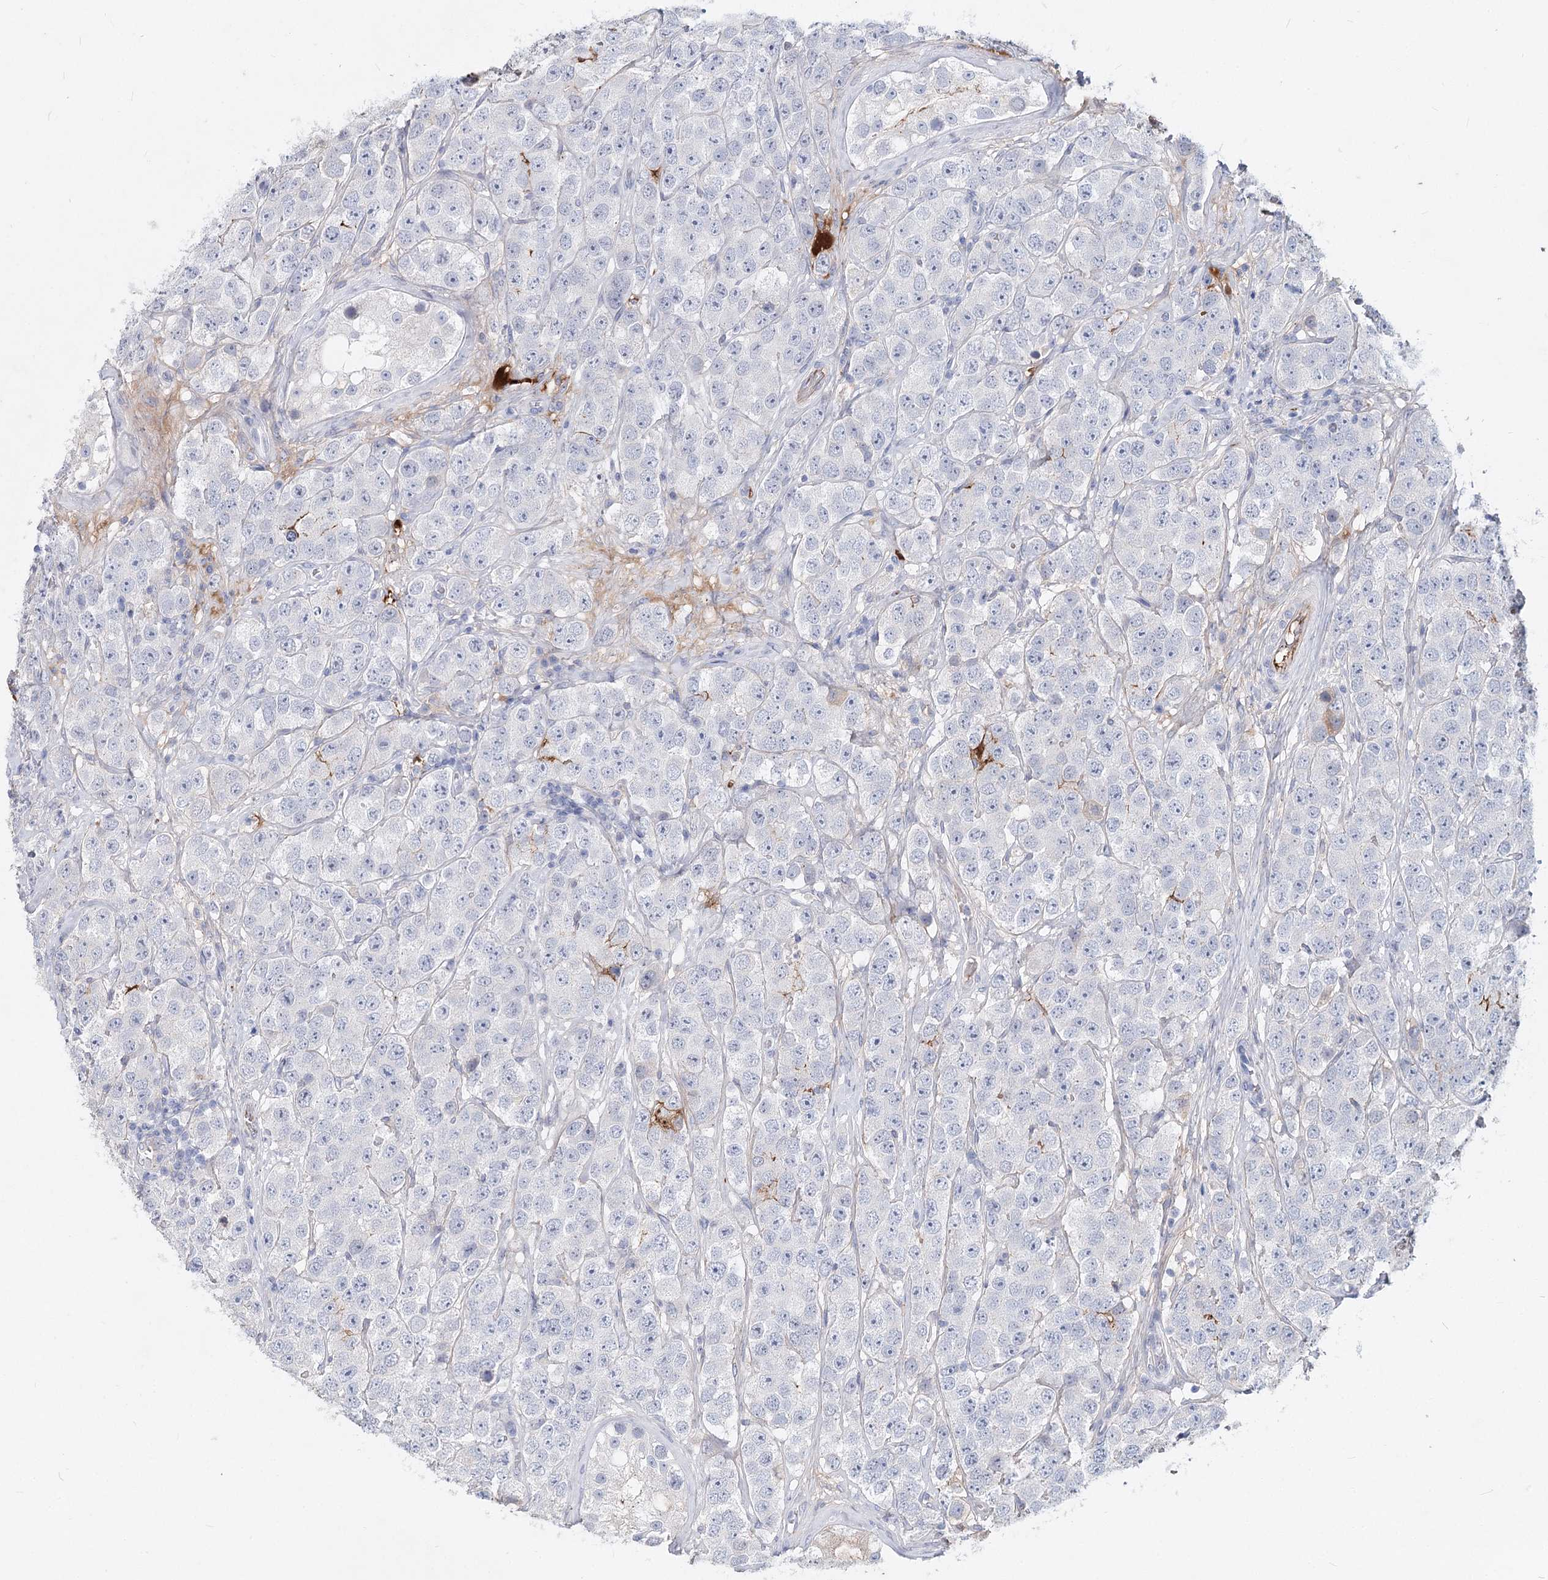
{"staining": {"intensity": "negative", "quantity": "none", "location": "none"}, "tissue": "testis cancer", "cell_type": "Tumor cells", "image_type": "cancer", "snomed": [{"axis": "morphology", "description": "Seminoma, NOS"}, {"axis": "topography", "description": "Testis"}], "caption": "Tumor cells are negative for protein expression in human seminoma (testis). Nuclei are stained in blue.", "gene": "TASOR2", "patient": {"sex": "male", "age": 28}}